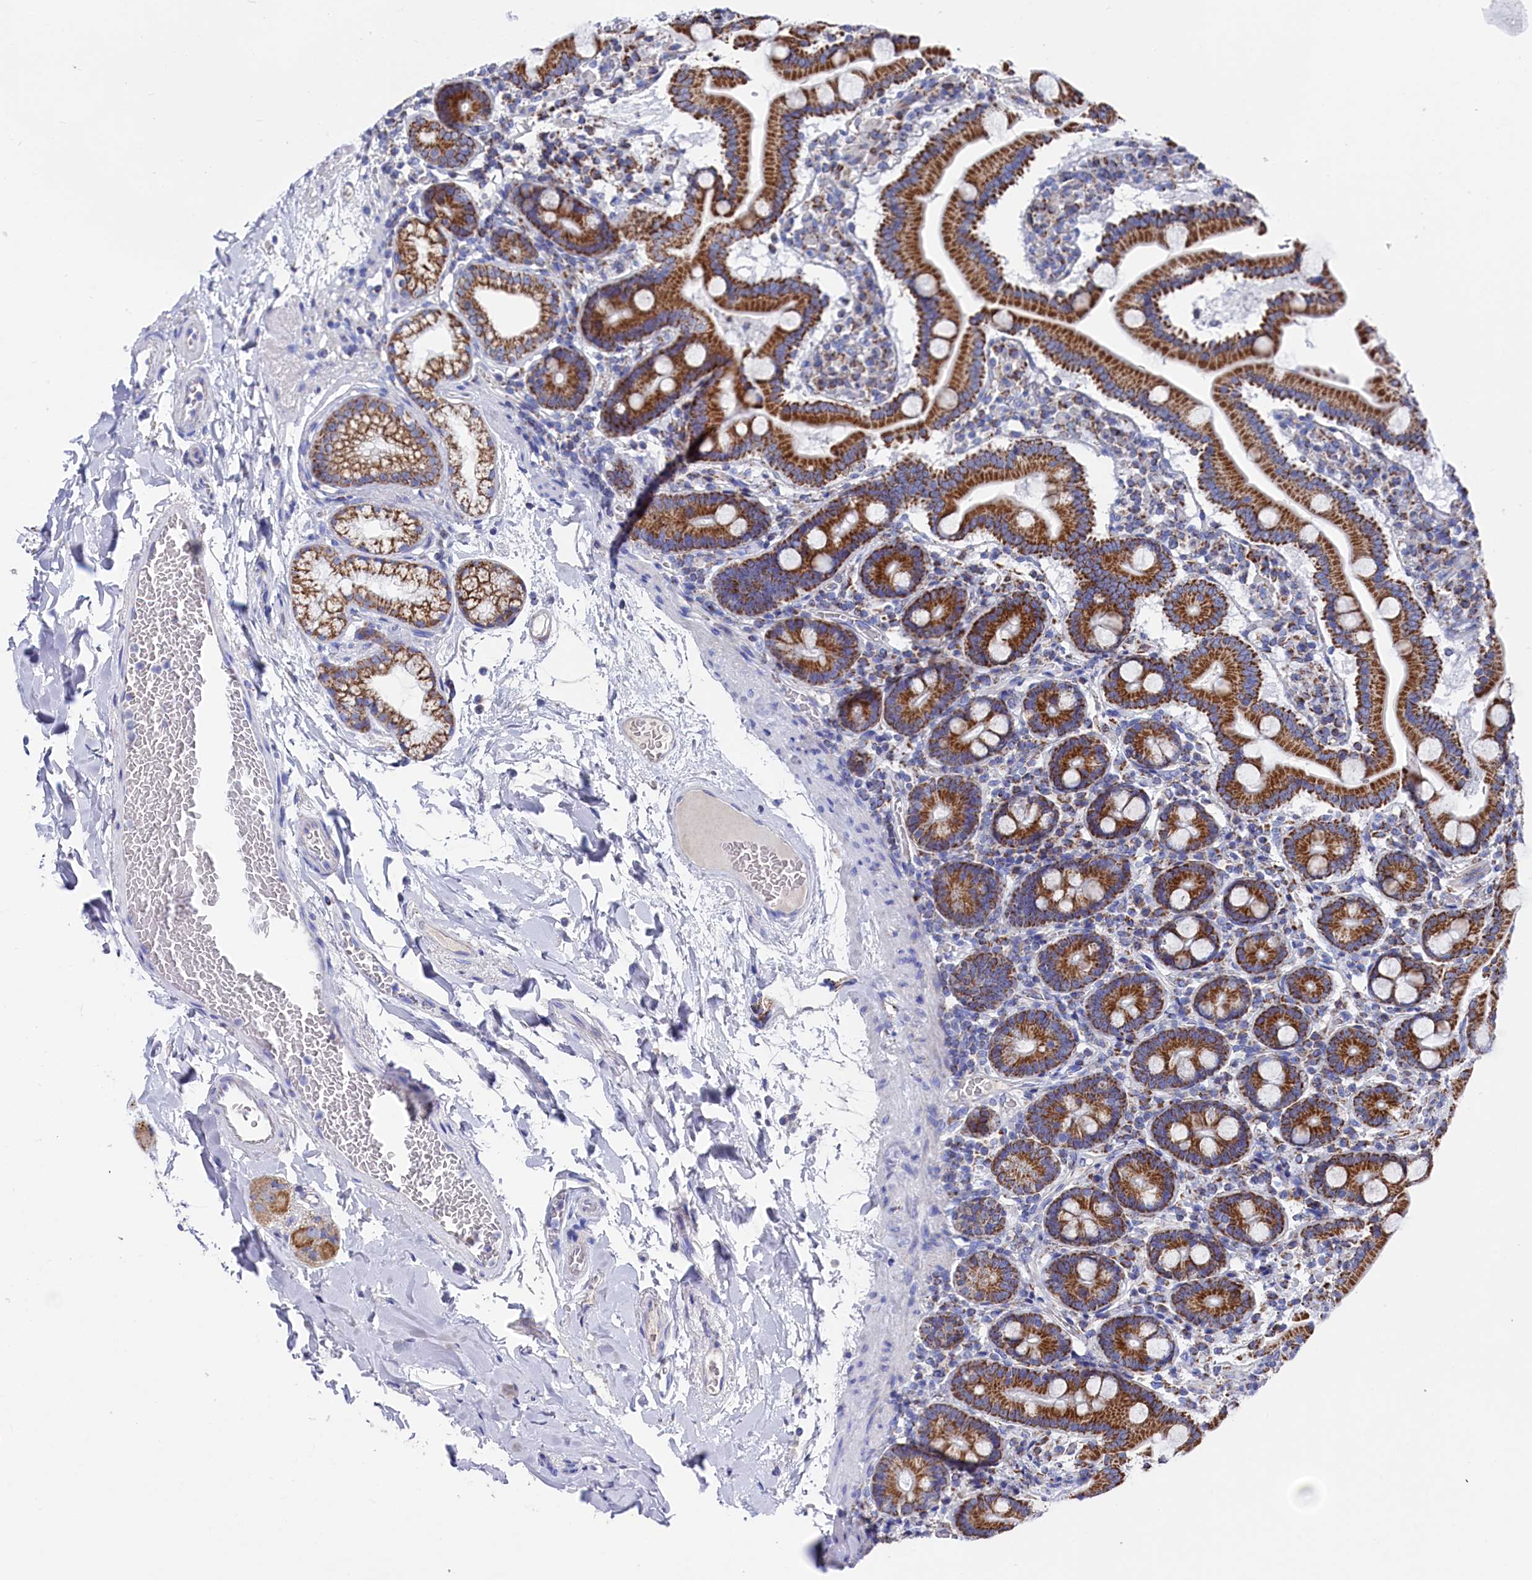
{"staining": {"intensity": "strong", "quantity": ">75%", "location": "cytoplasmic/membranous"}, "tissue": "duodenum", "cell_type": "Glandular cells", "image_type": "normal", "snomed": [{"axis": "morphology", "description": "Normal tissue, NOS"}, {"axis": "topography", "description": "Duodenum"}], "caption": "Benign duodenum was stained to show a protein in brown. There is high levels of strong cytoplasmic/membranous expression in about >75% of glandular cells.", "gene": "MMAB", "patient": {"sex": "male", "age": 55}}